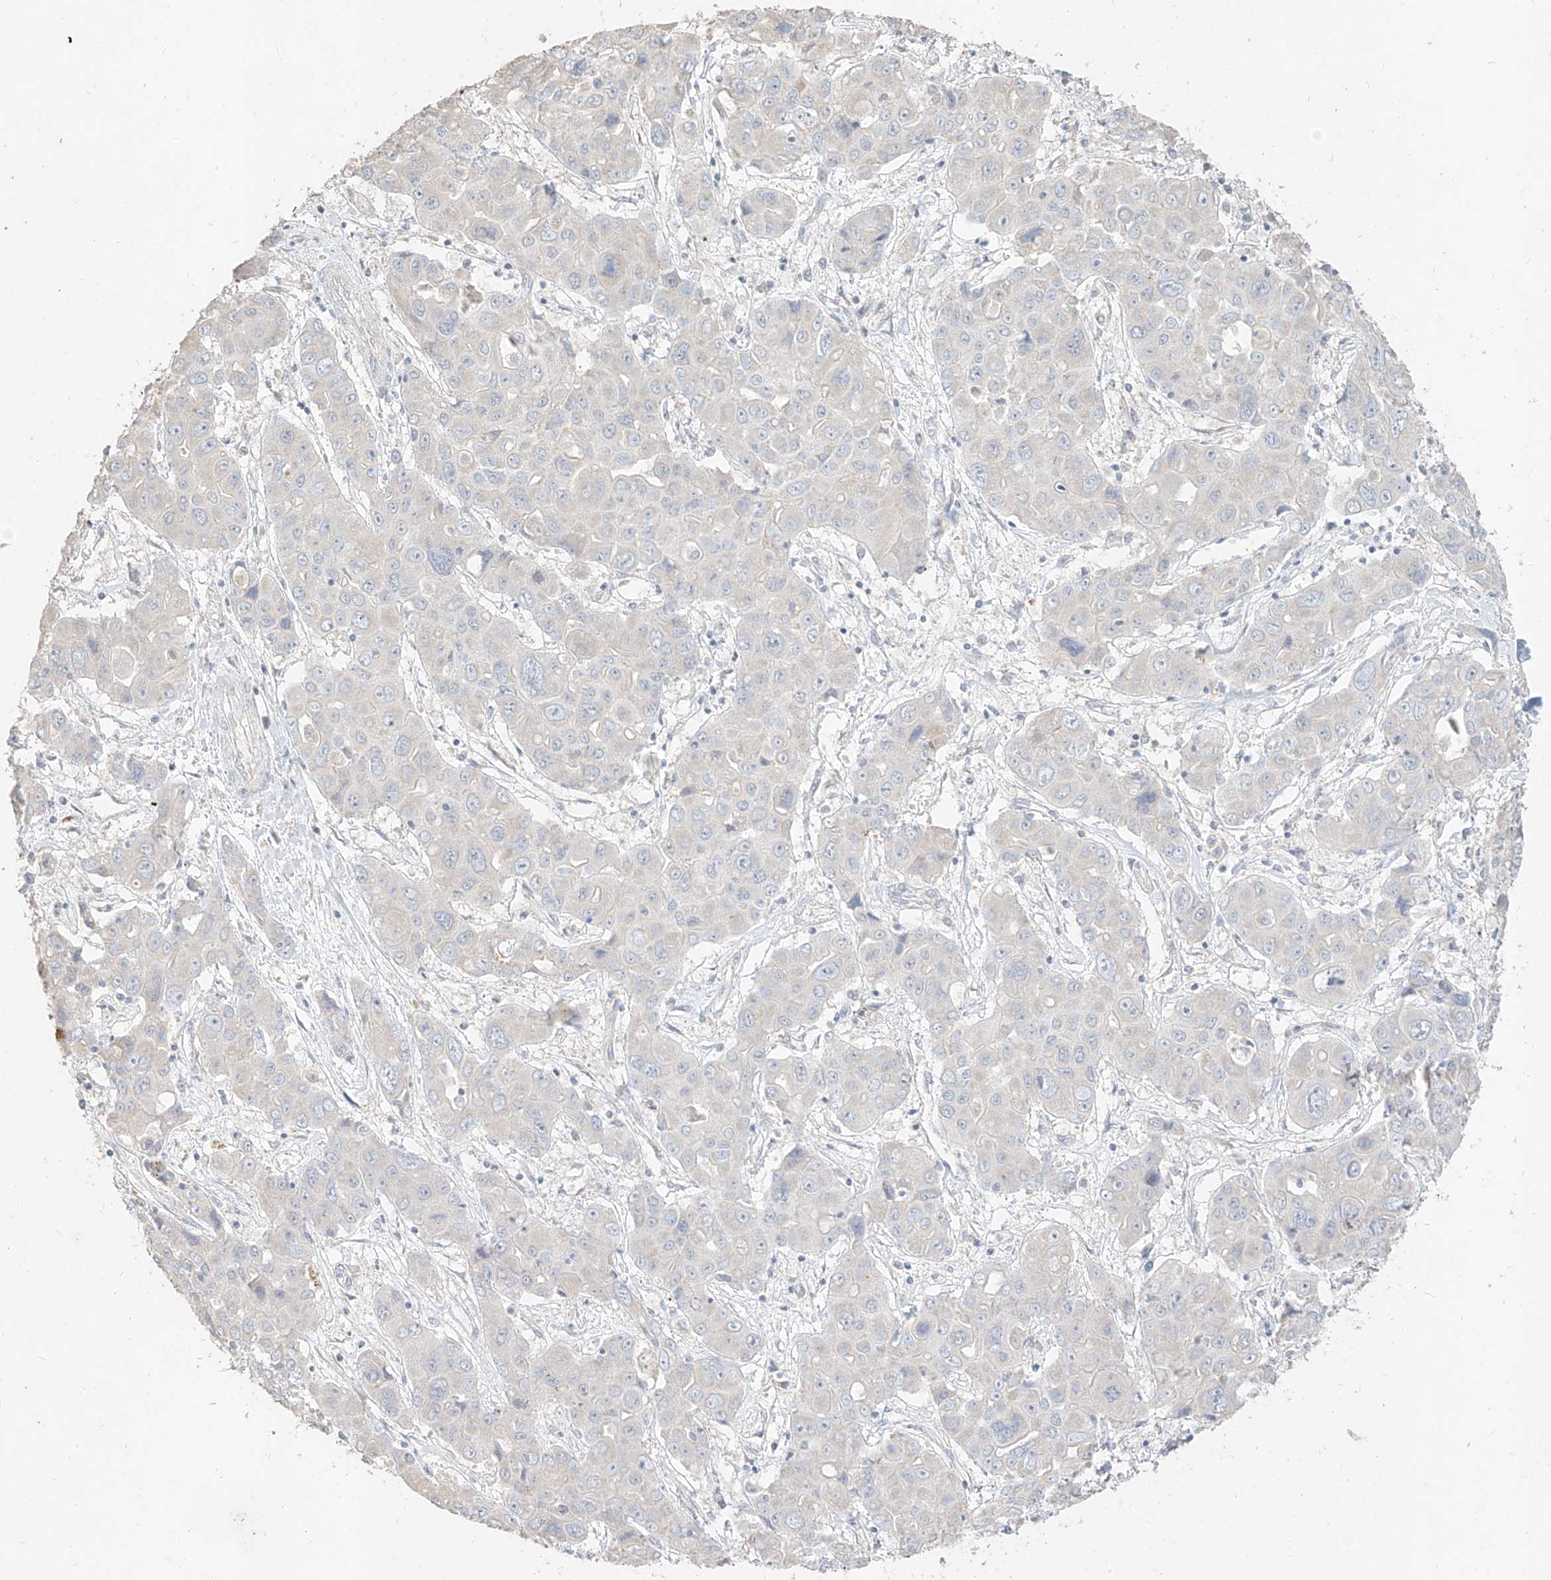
{"staining": {"intensity": "negative", "quantity": "none", "location": "none"}, "tissue": "liver cancer", "cell_type": "Tumor cells", "image_type": "cancer", "snomed": [{"axis": "morphology", "description": "Cholangiocarcinoma"}, {"axis": "topography", "description": "Liver"}], "caption": "This is a histopathology image of immunohistochemistry (IHC) staining of liver cholangiocarcinoma, which shows no staining in tumor cells.", "gene": "ZZEF1", "patient": {"sex": "male", "age": 67}}